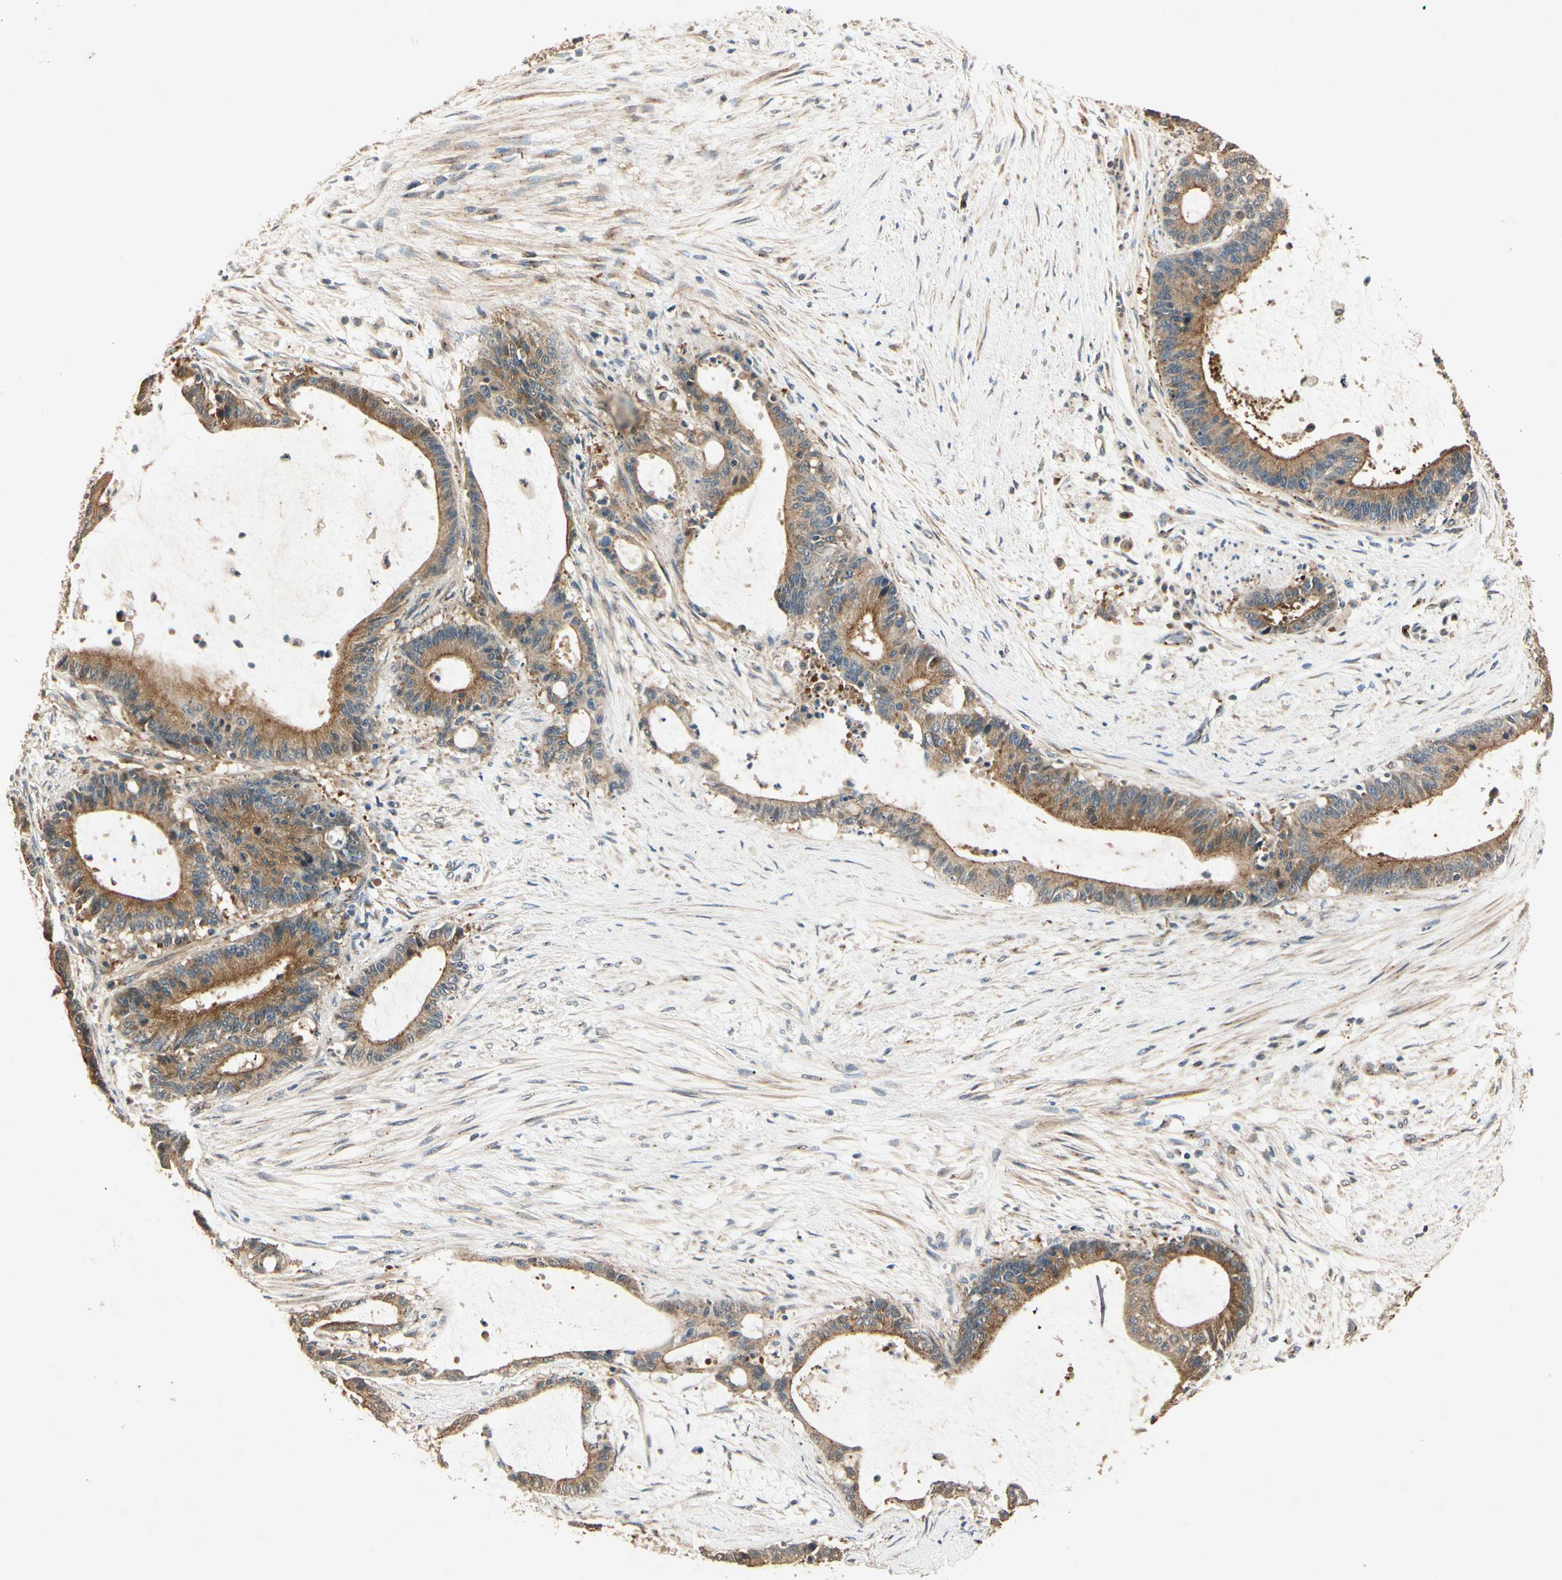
{"staining": {"intensity": "moderate", "quantity": ">75%", "location": "cytoplasmic/membranous"}, "tissue": "liver cancer", "cell_type": "Tumor cells", "image_type": "cancer", "snomed": [{"axis": "morphology", "description": "Cholangiocarcinoma"}, {"axis": "topography", "description": "Liver"}], "caption": "High-magnification brightfield microscopy of liver cholangiocarcinoma stained with DAB (3,3'-diaminobenzidine) (brown) and counterstained with hematoxylin (blue). tumor cells exhibit moderate cytoplasmic/membranous staining is identified in about>75% of cells. The staining is performed using DAB brown chromogen to label protein expression. The nuclei are counter-stained blue using hematoxylin.", "gene": "AKAP9", "patient": {"sex": "female", "age": 73}}